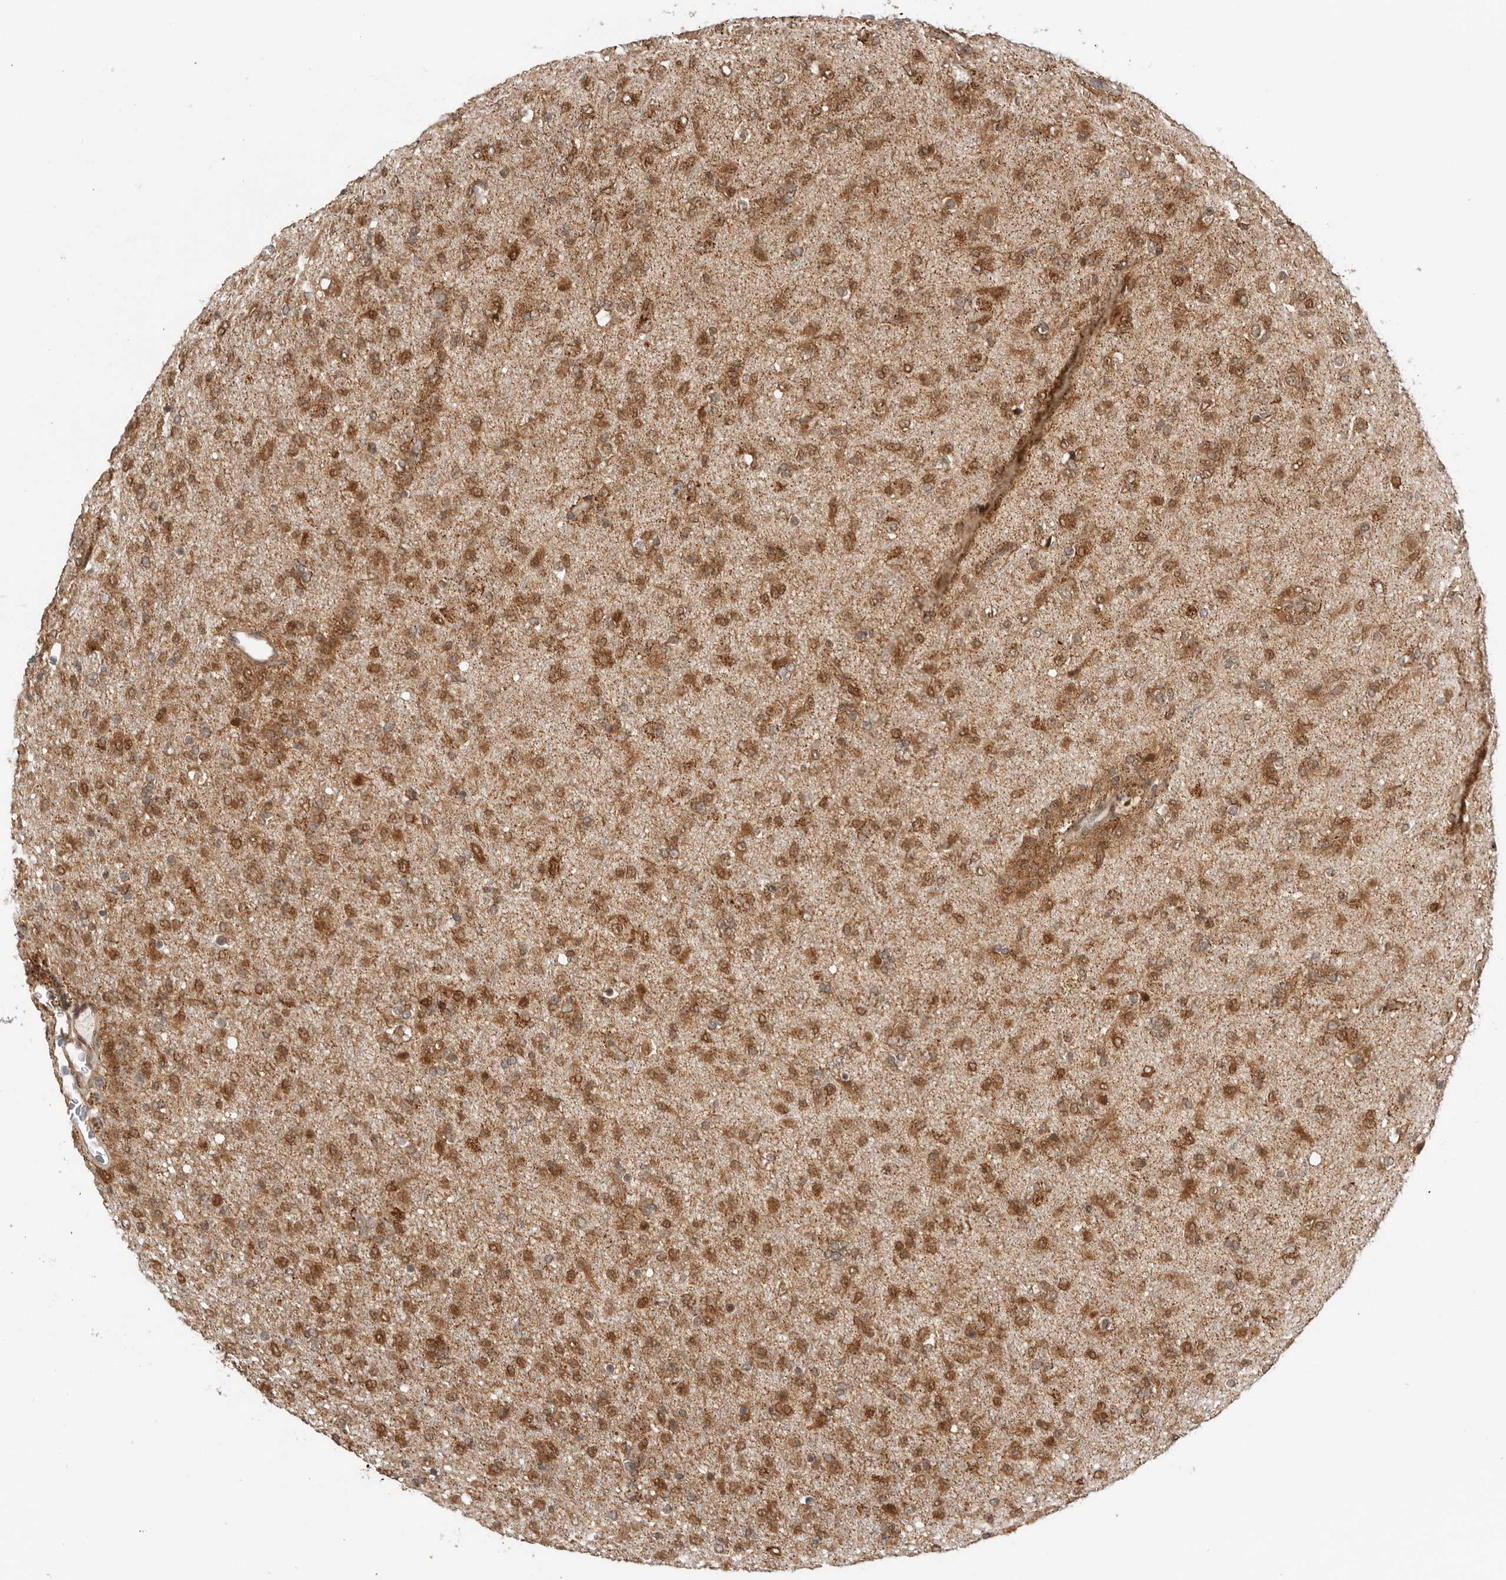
{"staining": {"intensity": "moderate", "quantity": ">75%", "location": "cytoplasmic/membranous,nuclear"}, "tissue": "glioma", "cell_type": "Tumor cells", "image_type": "cancer", "snomed": [{"axis": "morphology", "description": "Glioma, malignant, Low grade"}, {"axis": "topography", "description": "Brain"}], "caption": "Protein expression analysis of human glioma reveals moderate cytoplasmic/membranous and nuclear positivity in about >75% of tumor cells. (DAB IHC, brown staining for protein, blue staining for nuclei).", "gene": "DCAF8", "patient": {"sex": "male", "age": 65}}